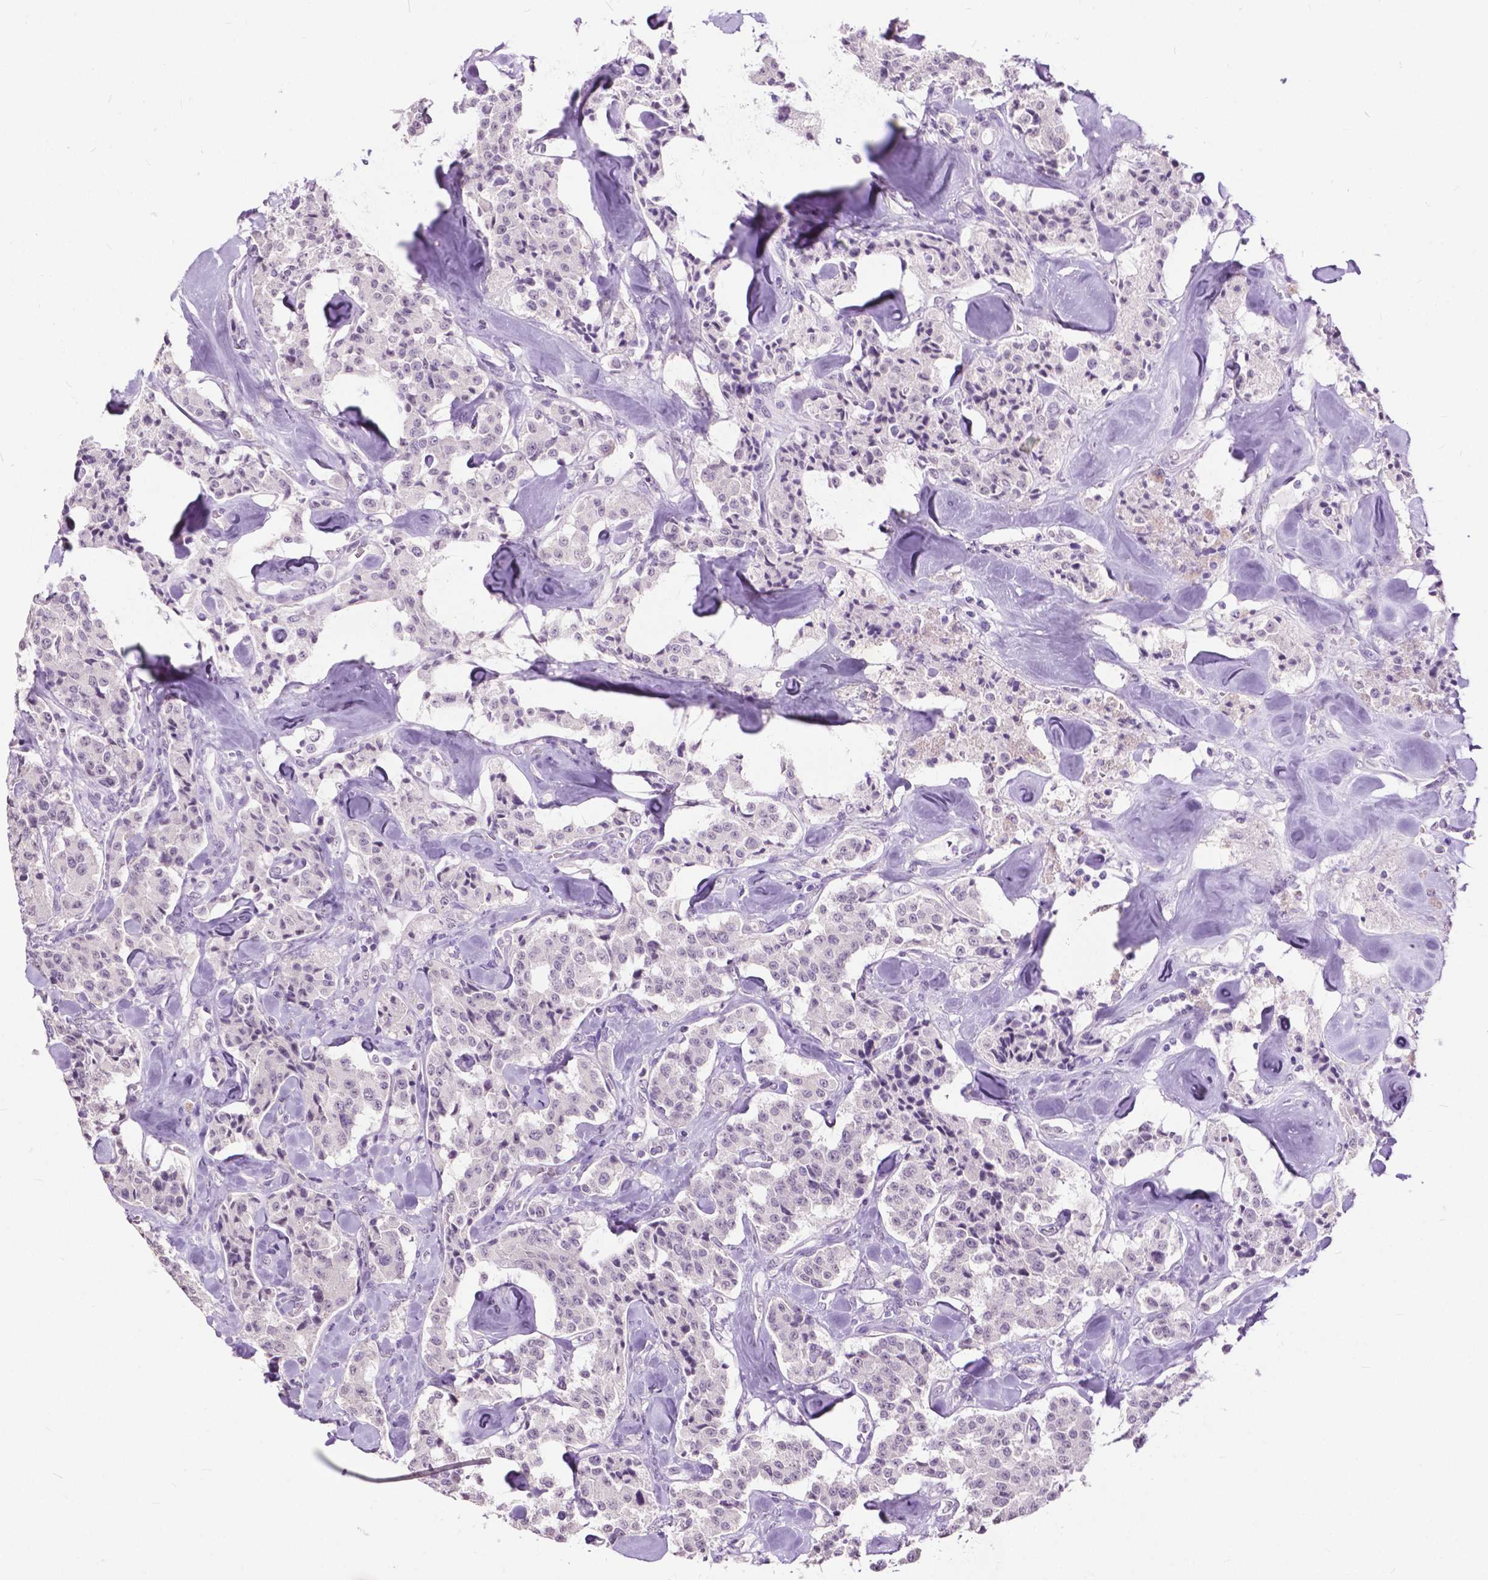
{"staining": {"intensity": "negative", "quantity": "none", "location": "none"}, "tissue": "carcinoid", "cell_type": "Tumor cells", "image_type": "cancer", "snomed": [{"axis": "morphology", "description": "Carcinoid, malignant, NOS"}, {"axis": "topography", "description": "Pancreas"}], "caption": "Immunohistochemistry photomicrograph of neoplastic tissue: human carcinoid (malignant) stained with DAB exhibits no significant protein positivity in tumor cells. (DAB immunohistochemistry with hematoxylin counter stain).", "gene": "GPR37L1", "patient": {"sex": "male", "age": 41}}